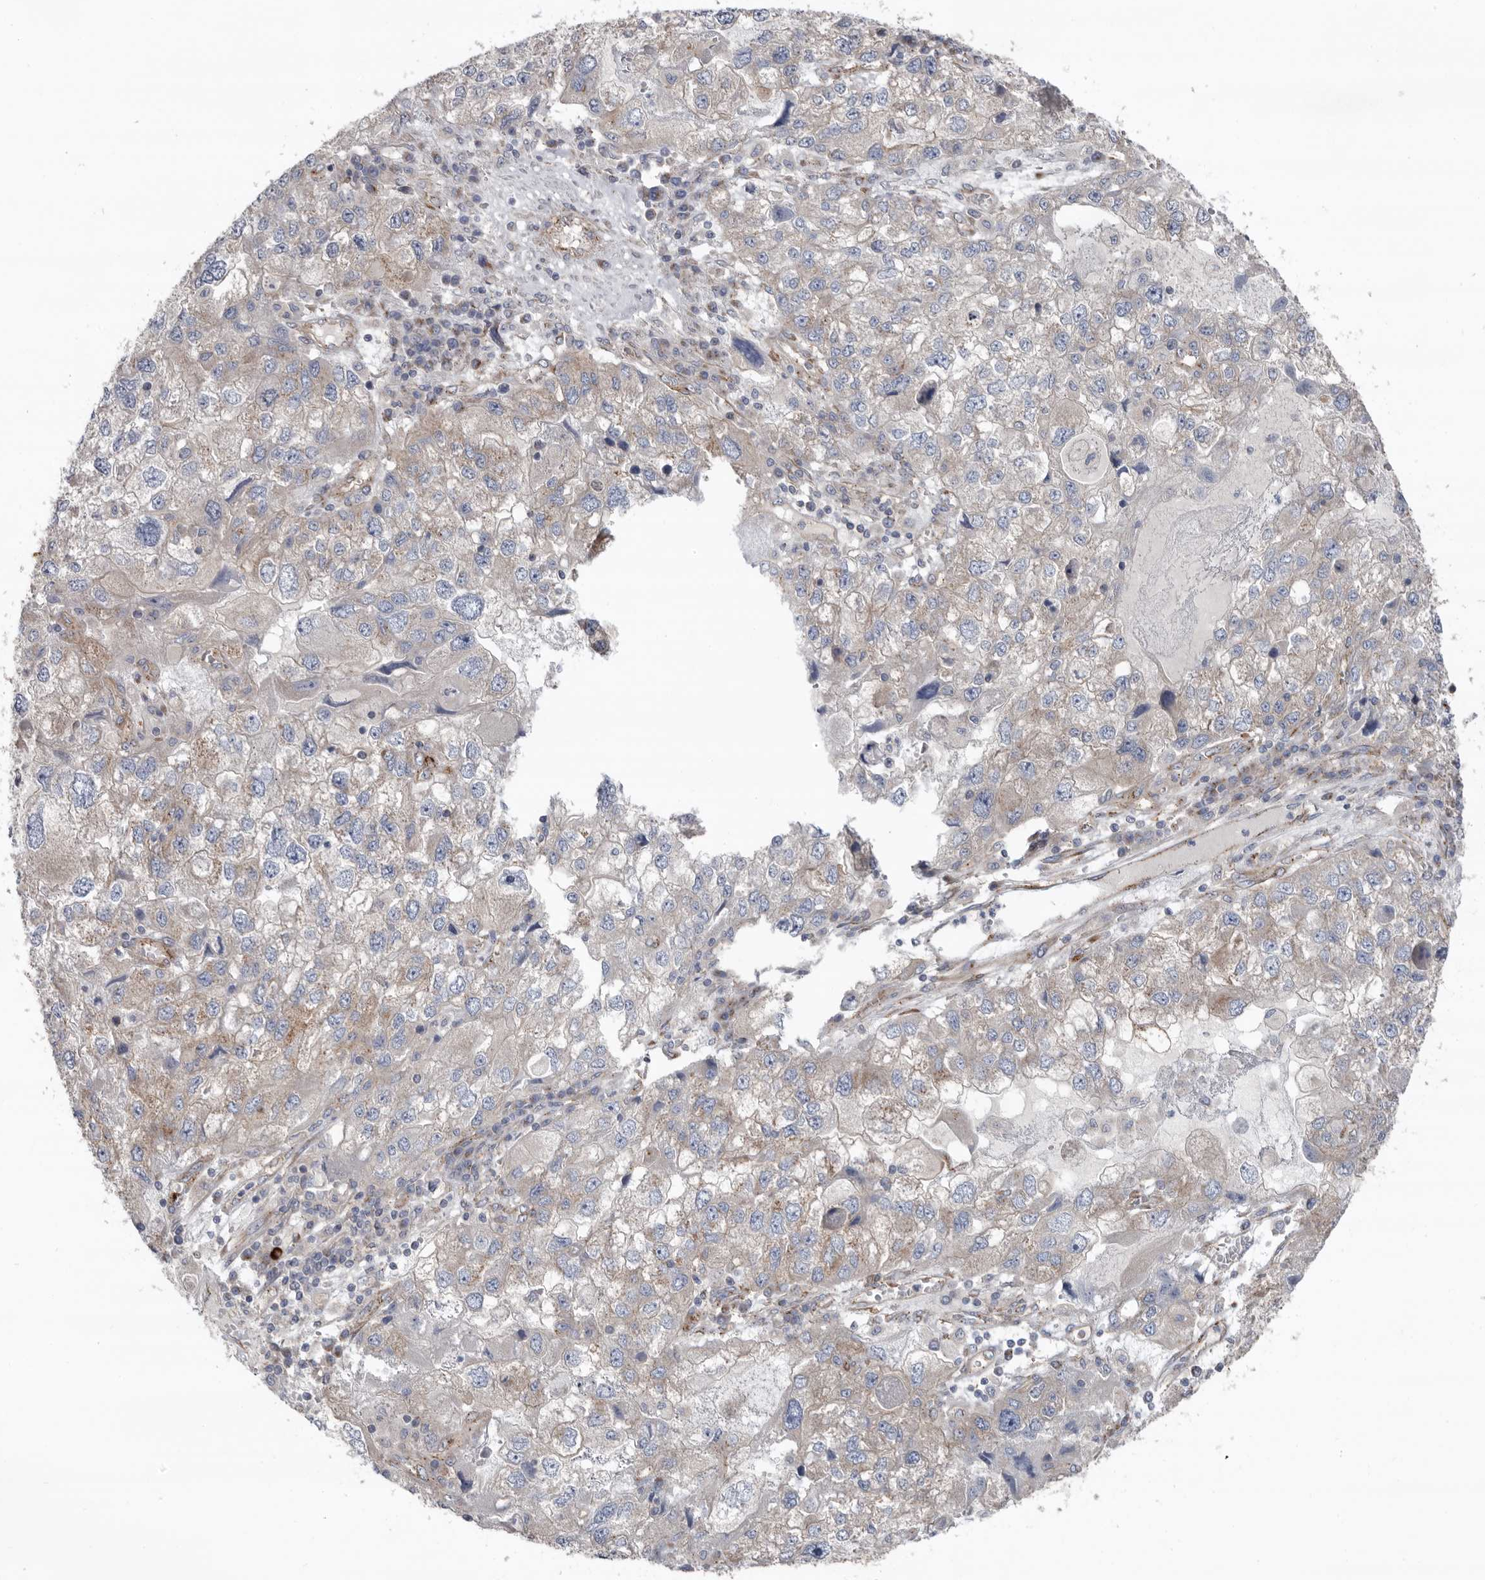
{"staining": {"intensity": "weak", "quantity": "<25%", "location": "cytoplasmic/membranous"}, "tissue": "endometrial cancer", "cell_type": "Tumor cells", "image_type": "cancer", "snomed": [{"axis": "morphology", "description": "Adenocarcinoma, NOS"}, {"axis": "topography", "description": "Endometrium"}], "caption": "Protein analysis of endometrial cancer (adenocarcinoma) exhibits no significant expression in tumor cells.", "gene": "LUZP1", "patient": {"sex": "female", "age": 49}}